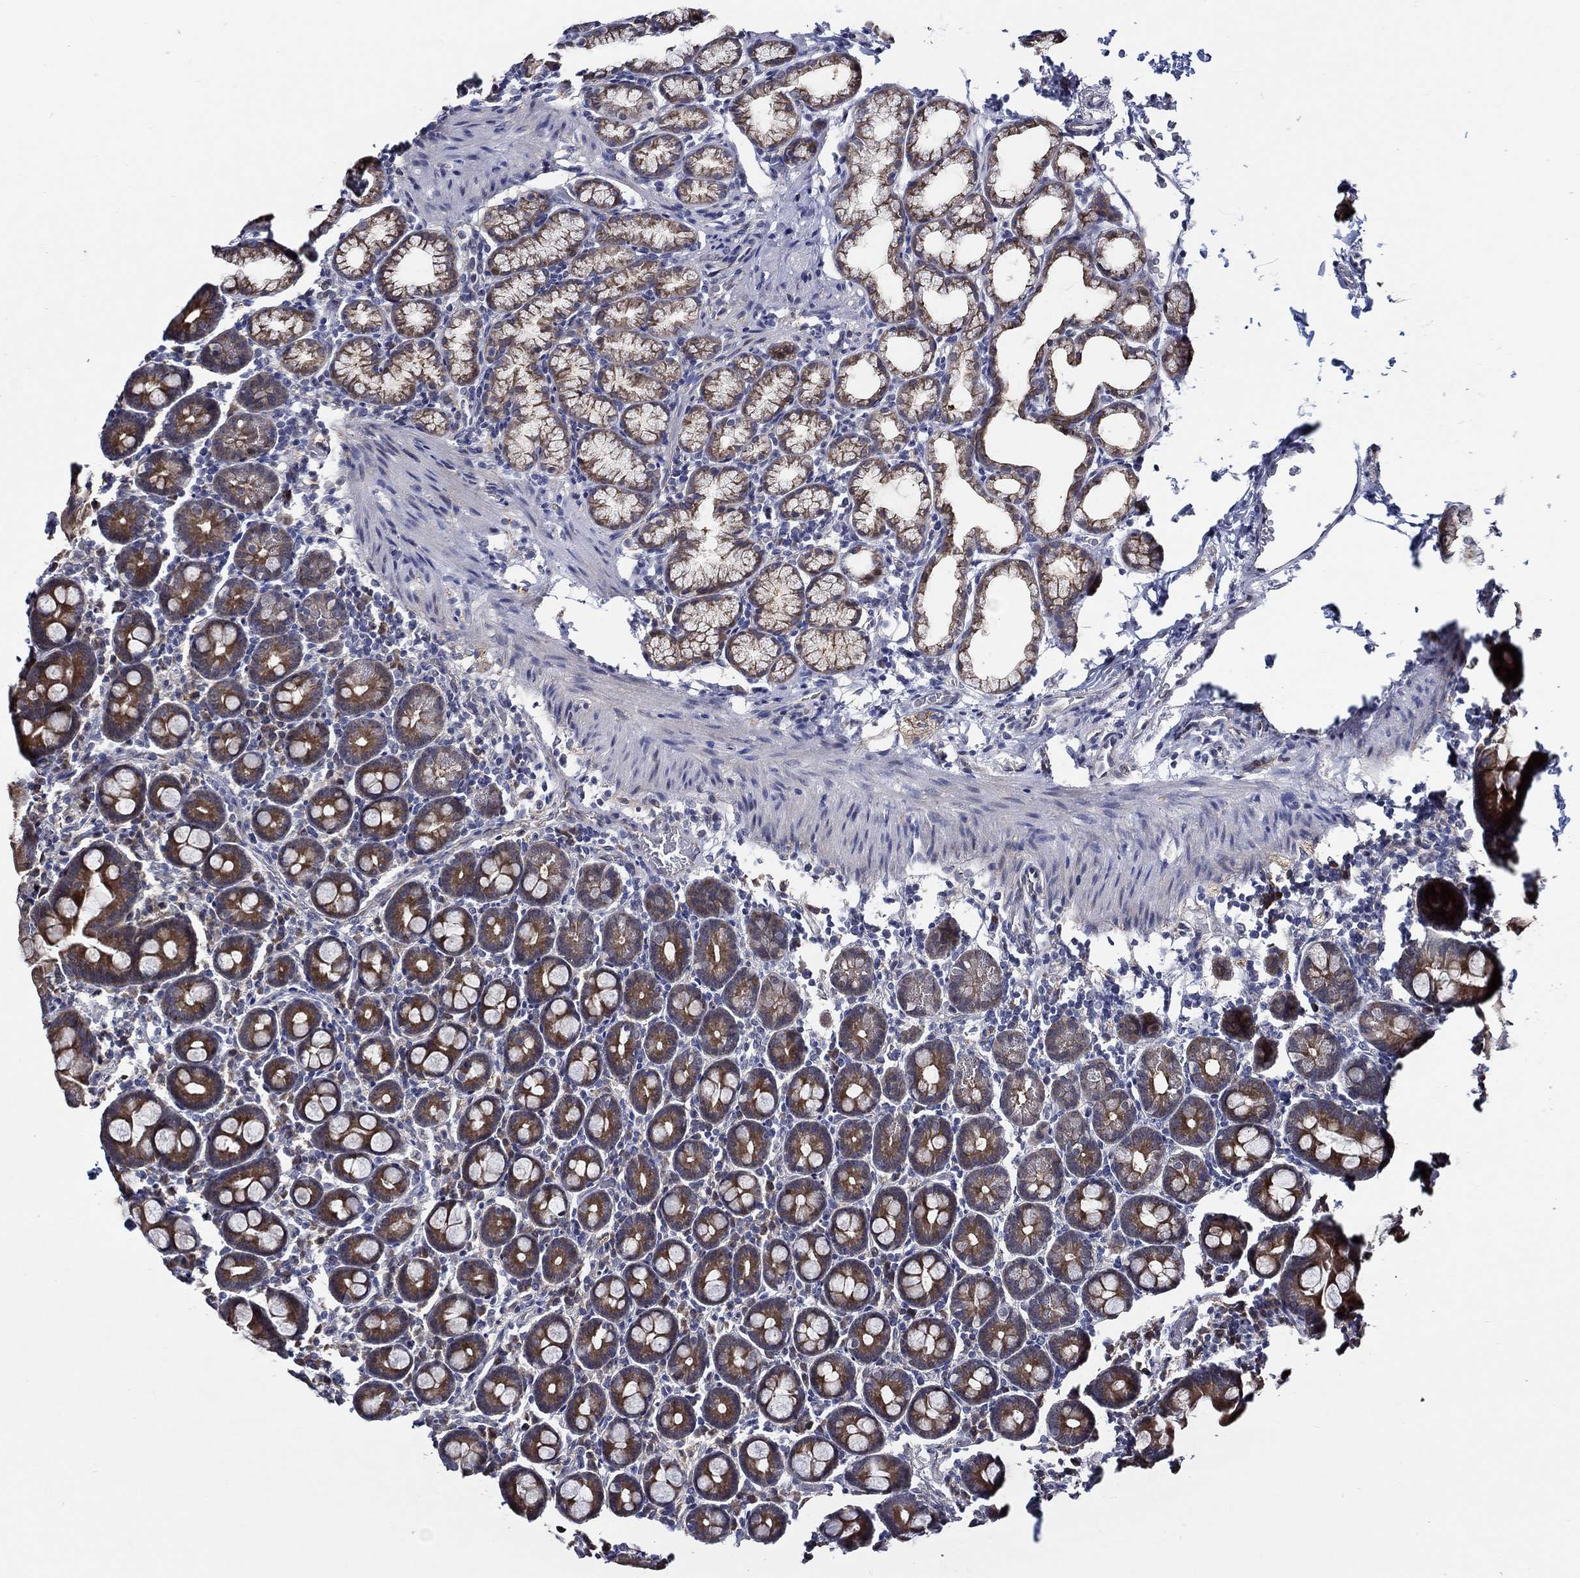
{"staining": {"intensity": "strong", "quantity": "25%-75%", "location": "cytoplasmic/membranous"}, "tissue": "duodenum", "cell_type": "Glandular cells", "image_type": "normal", "snomed": [{"axis": "morphology", "description": "Normal tissue, NOS"}, {"axis": "topography", "description": "Duodenum"}], "caption": "IHC (DAB (3,3'-diaminobenzidine)) staining of benign human duodenum exhibits strong cytoplasmic/membranous protein staining in about 25%-75% of glandular cells.", "gene": "C8orf48", "patient": {"sex": "male", "age": 59}}